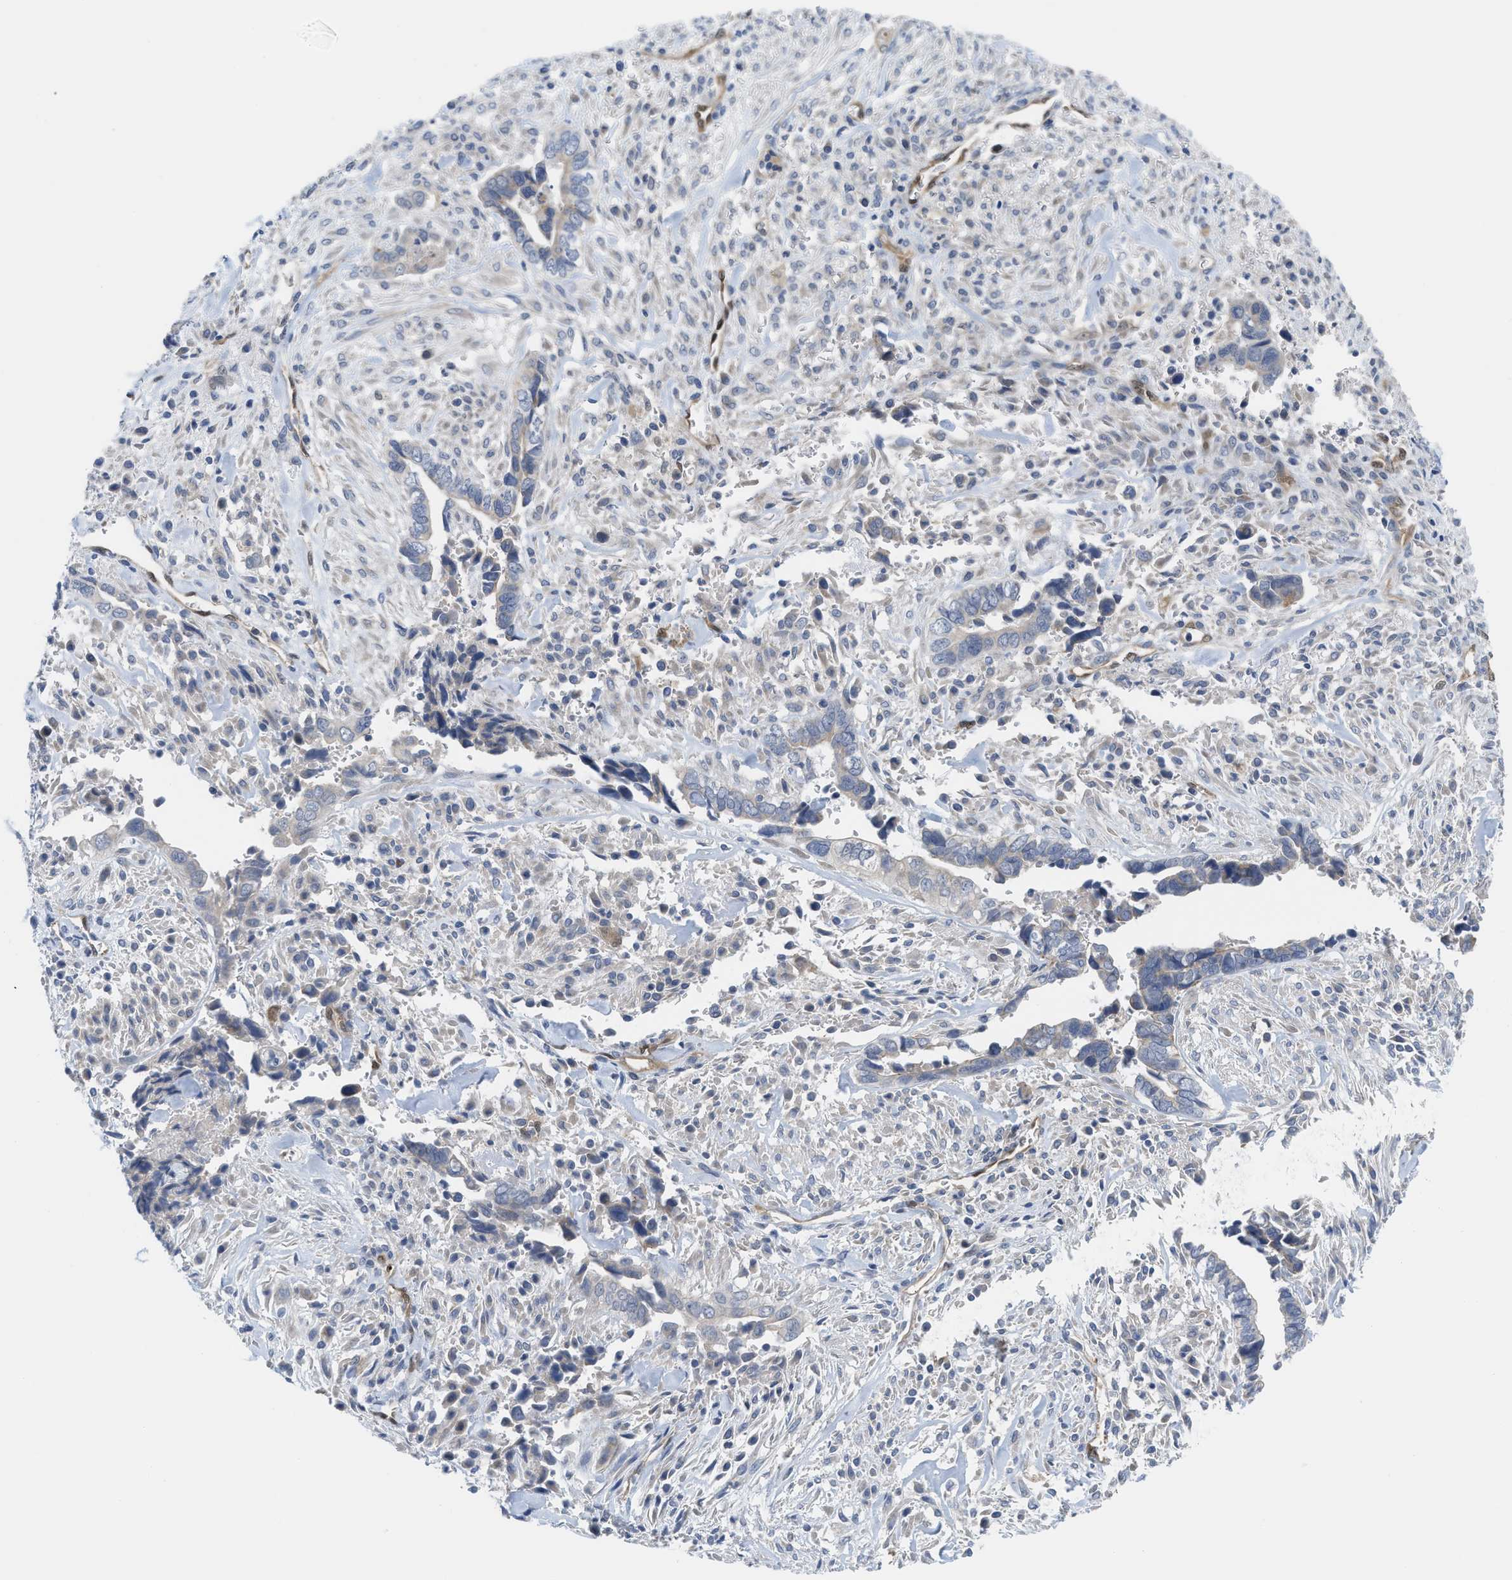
{"staining": {"intensity": "negative", "quantity": "none", "location": "none"}, "tissue": "liver cancer", "cell_type": "Tumor cells", "image_type": "cancer", "snomed": [{"axis": "morphology", "description": "Cholangiocarcinoma"}, {"axis": "topography", "description": "Liver"}], "caption": "IHC histopathology image of liver cancer (cholangiocarcinoma) stained for a protein (brown), which reveals no positivity in tumor cells.", "gene": "LDAF1", "patient": {"sex": "female", "age": 79}}